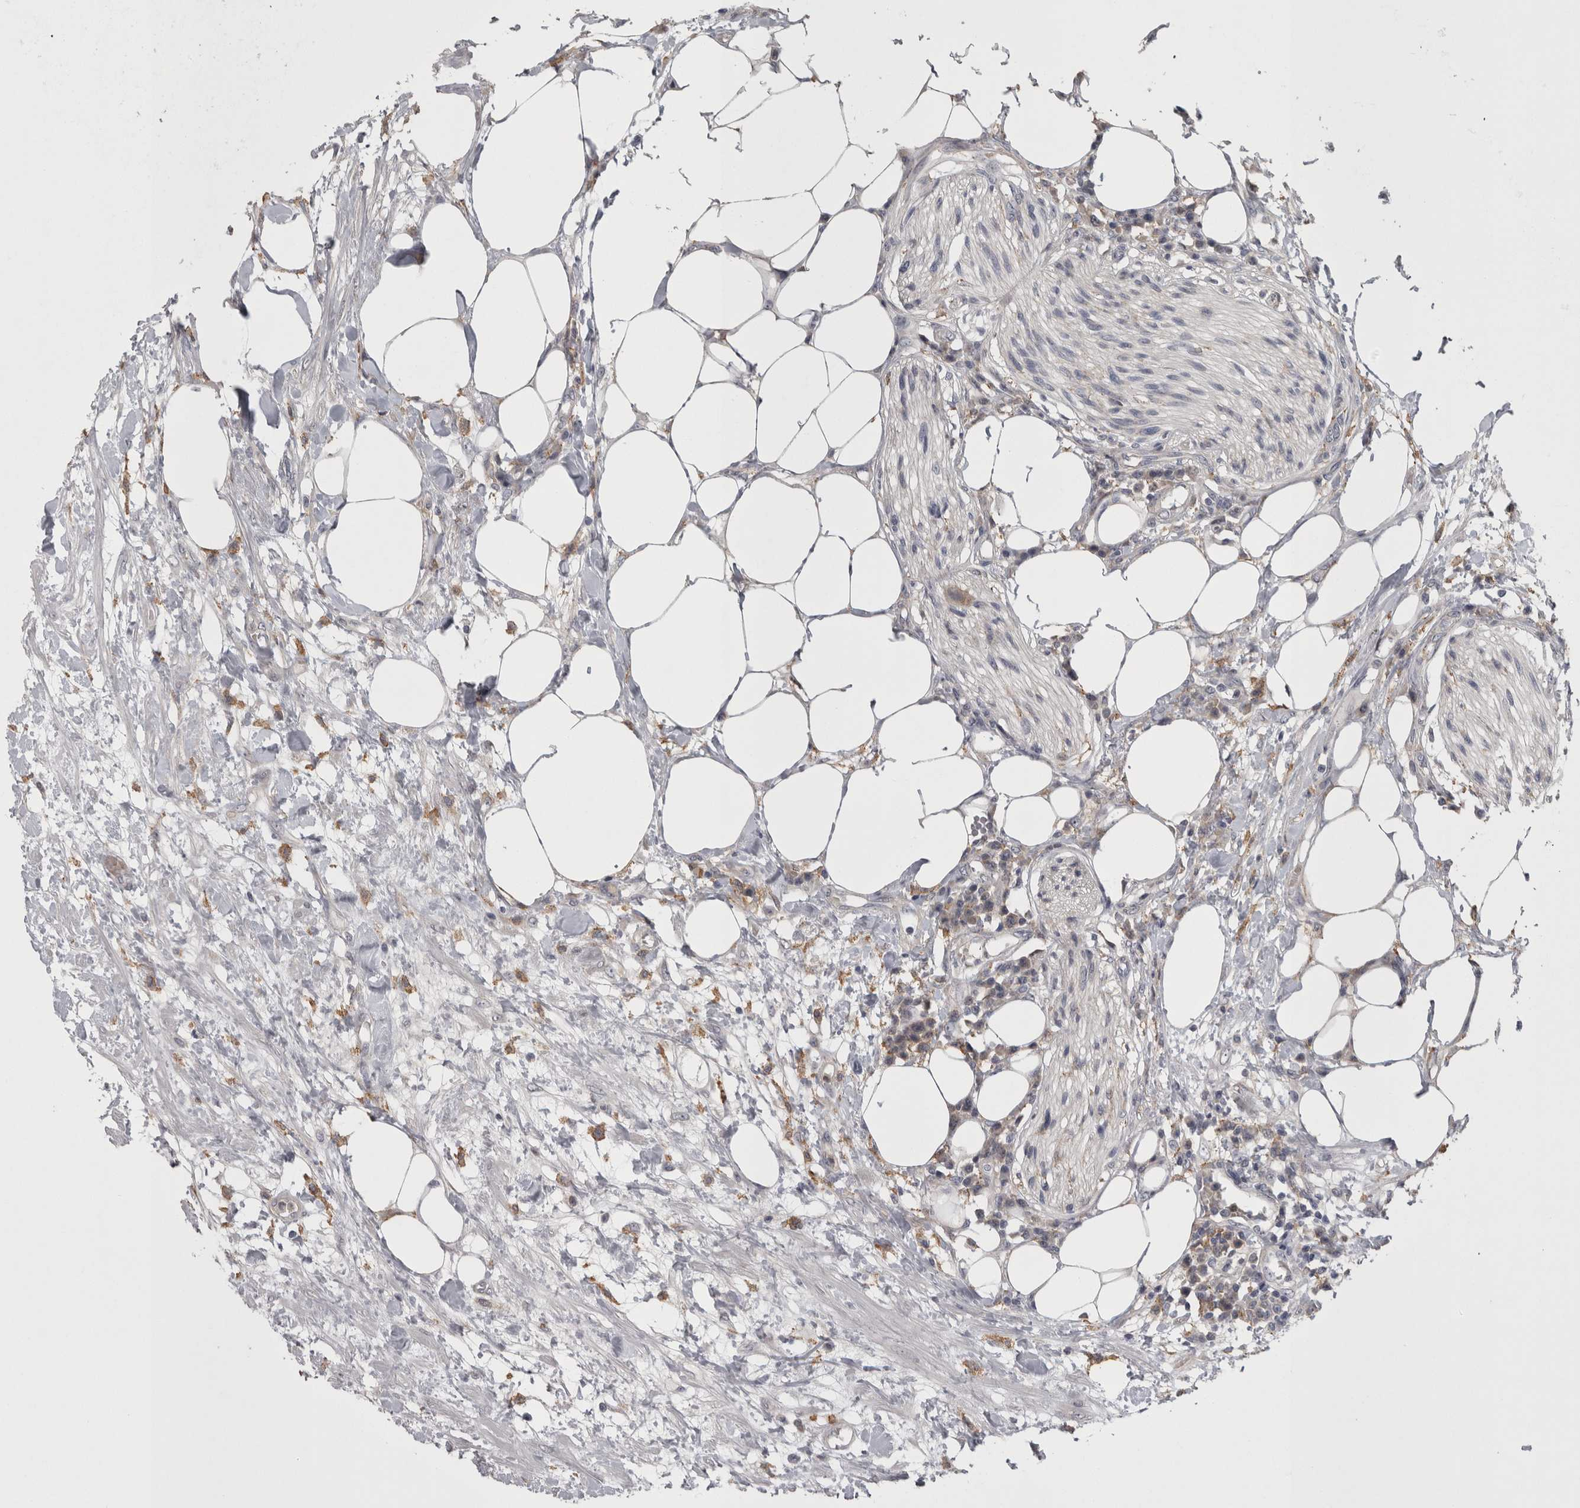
{"staining": {"intensity": "weak", "quantity": ">75%", "location": "cytoplasmic/membranous"}, "tissue": "colorectal cancer", "cell_type": "Tumor cells", "image_type": "cancer", "snomed": [{"axis": "morphology", "description": "Adenocarcinoma, NOS"}, {"axis": "topography", "description": "Colon"}], "caption": "Immunohistochemistry (IHC) of human colorectal adenocarcinoma shows low levels of weak cytoplasmic/membranous positivity in approximately >75% of tumor cells.", "gene": "PRKCI", "patient": {"sex": "female", "age": 84}}